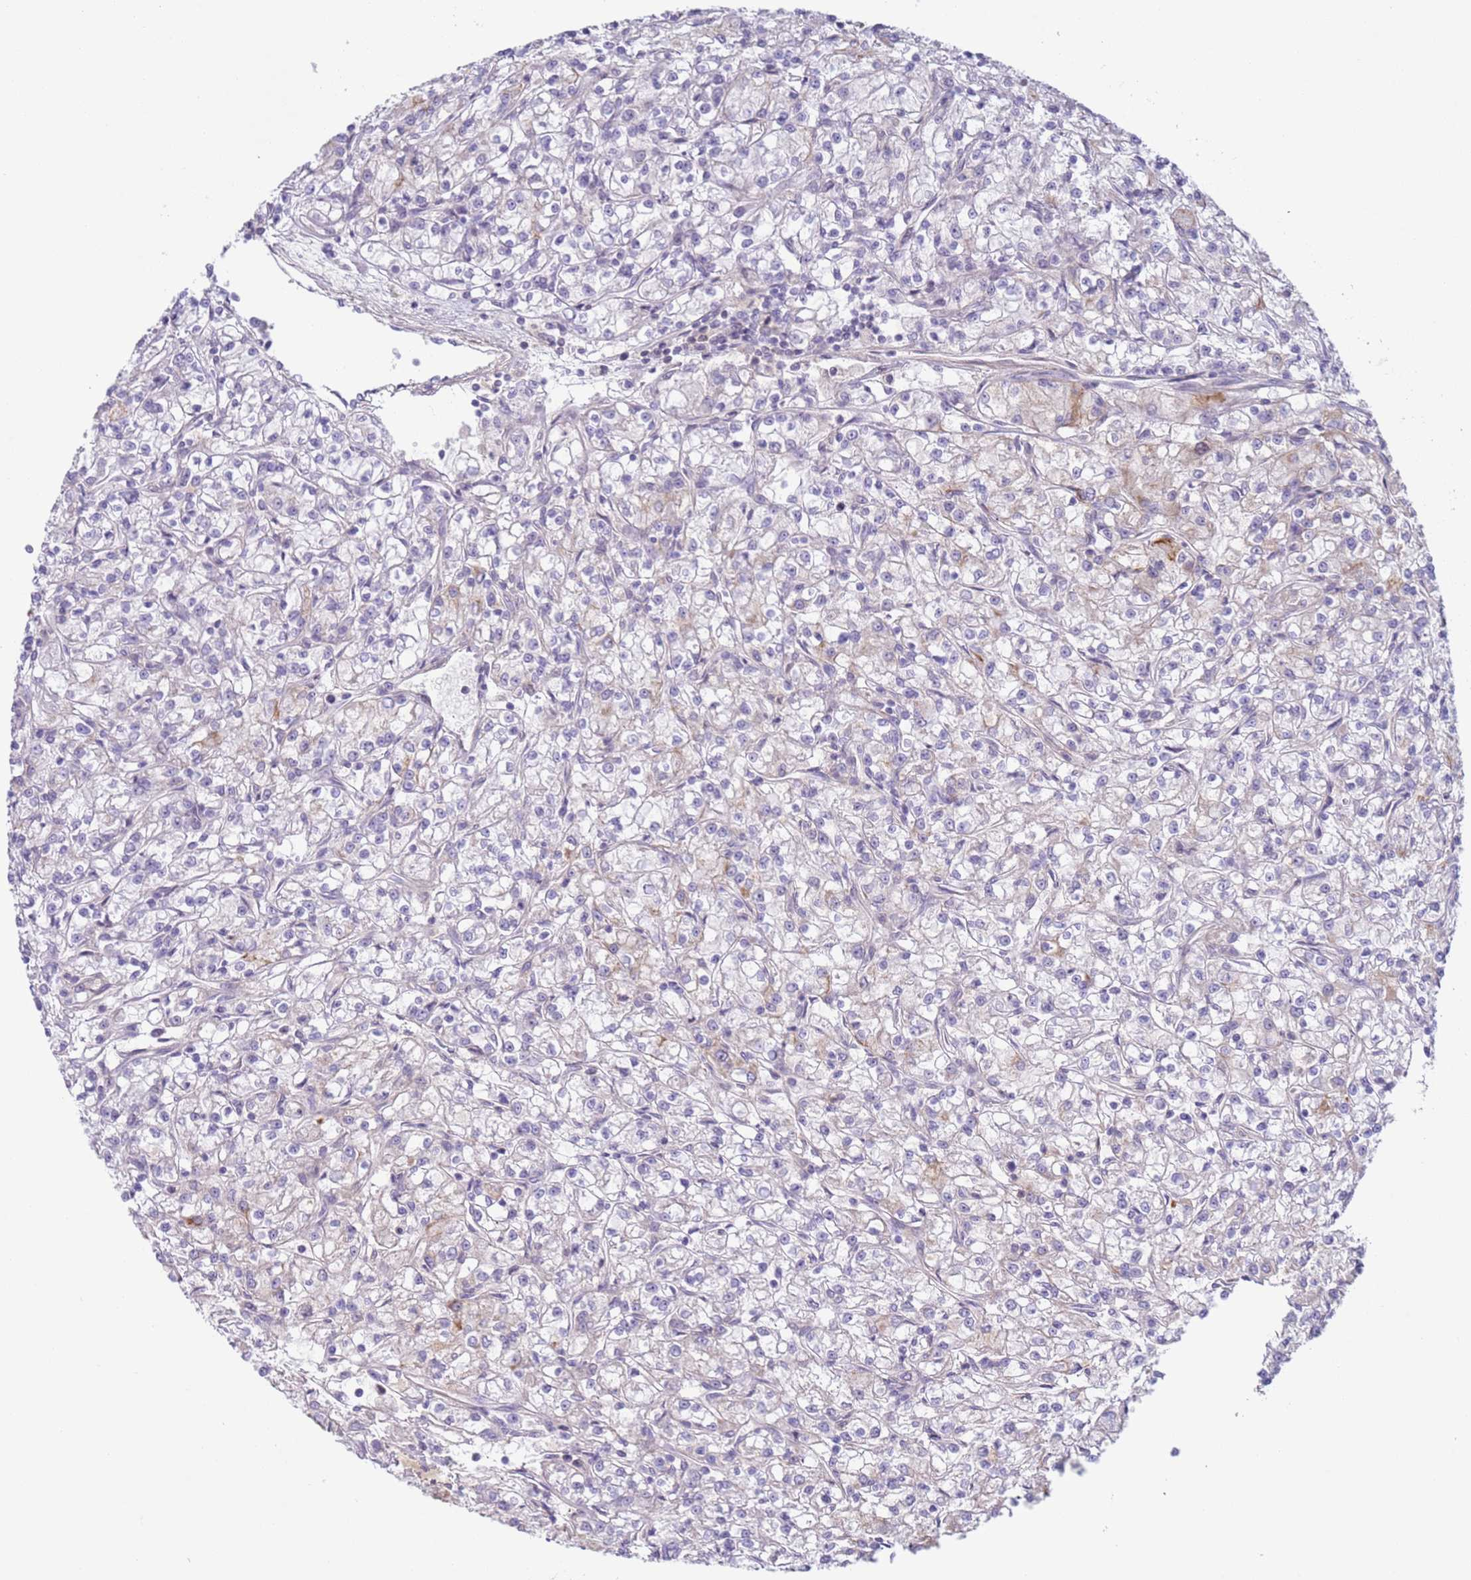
{"staining": {"intensity": "negative", "quantity": "none", "location": "none"}, "tissue": "renal cancer", "cell_type": "Tumor cells", "image_type": "cancer", "snomed": [{"axis": "morphology", "description": "Adenocarcinoma, NOS"}, {"axis": "topography", "description": "Kidney"}], "caption": "IHC of renal cancer demonstrates no staining in tumor cells.", "gene": "NPAP1", "patient": {"sex": "female", "age": 59}}